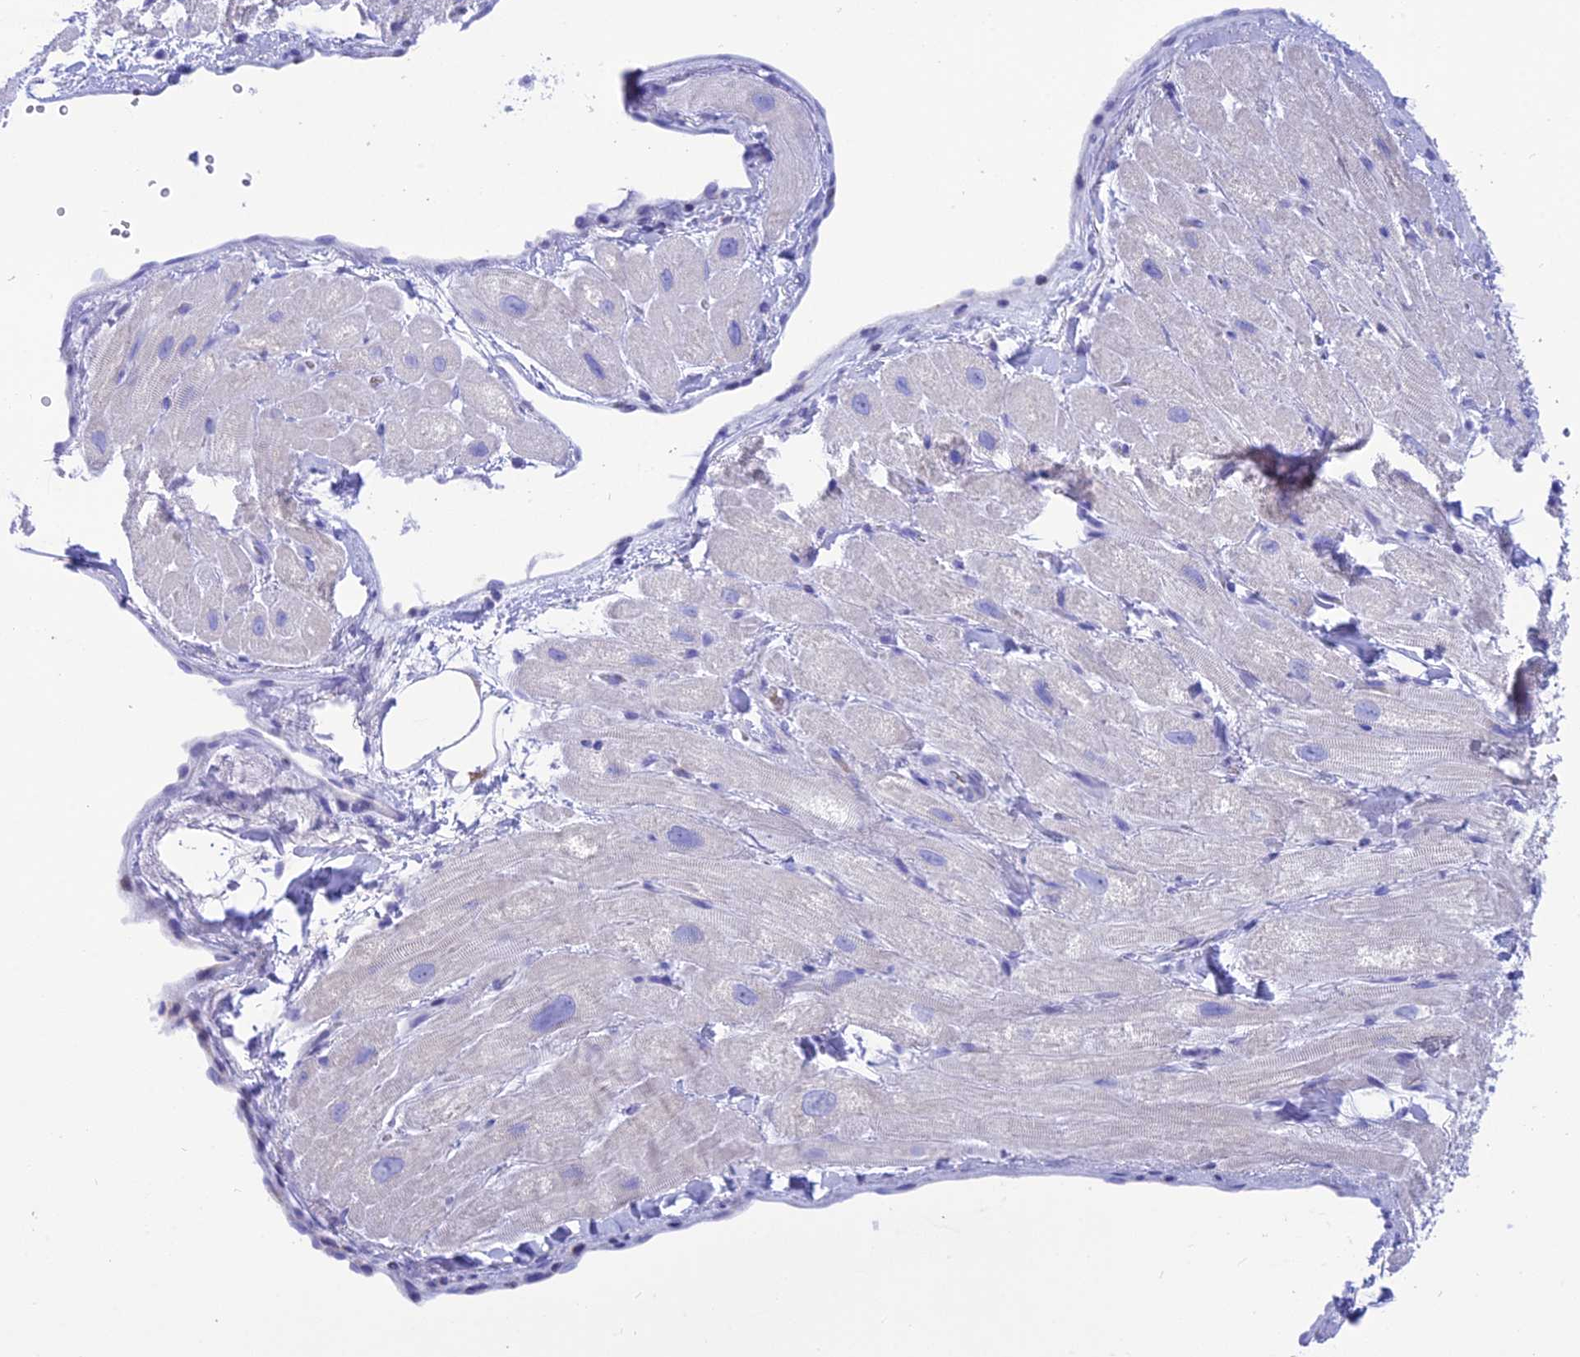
{"staining": {"intensity": "negative", "quantity": "none", "location": "none"}, "tissue": "heart muscle", "cell_type": "Cardiomyocytes", "image_type": "normal", "snomed": [{"axis": "morphology", "description": "Normal tissue, NOS"}, {"axis": "topography", "description": "Heart"}], "caption": "Immunohistochemical staining of normal human heart muscle displays no significant positivity in cardiomyocytes.", "gene": "GLYATL1B", "patient": {"sex": "male", "age": 65}}